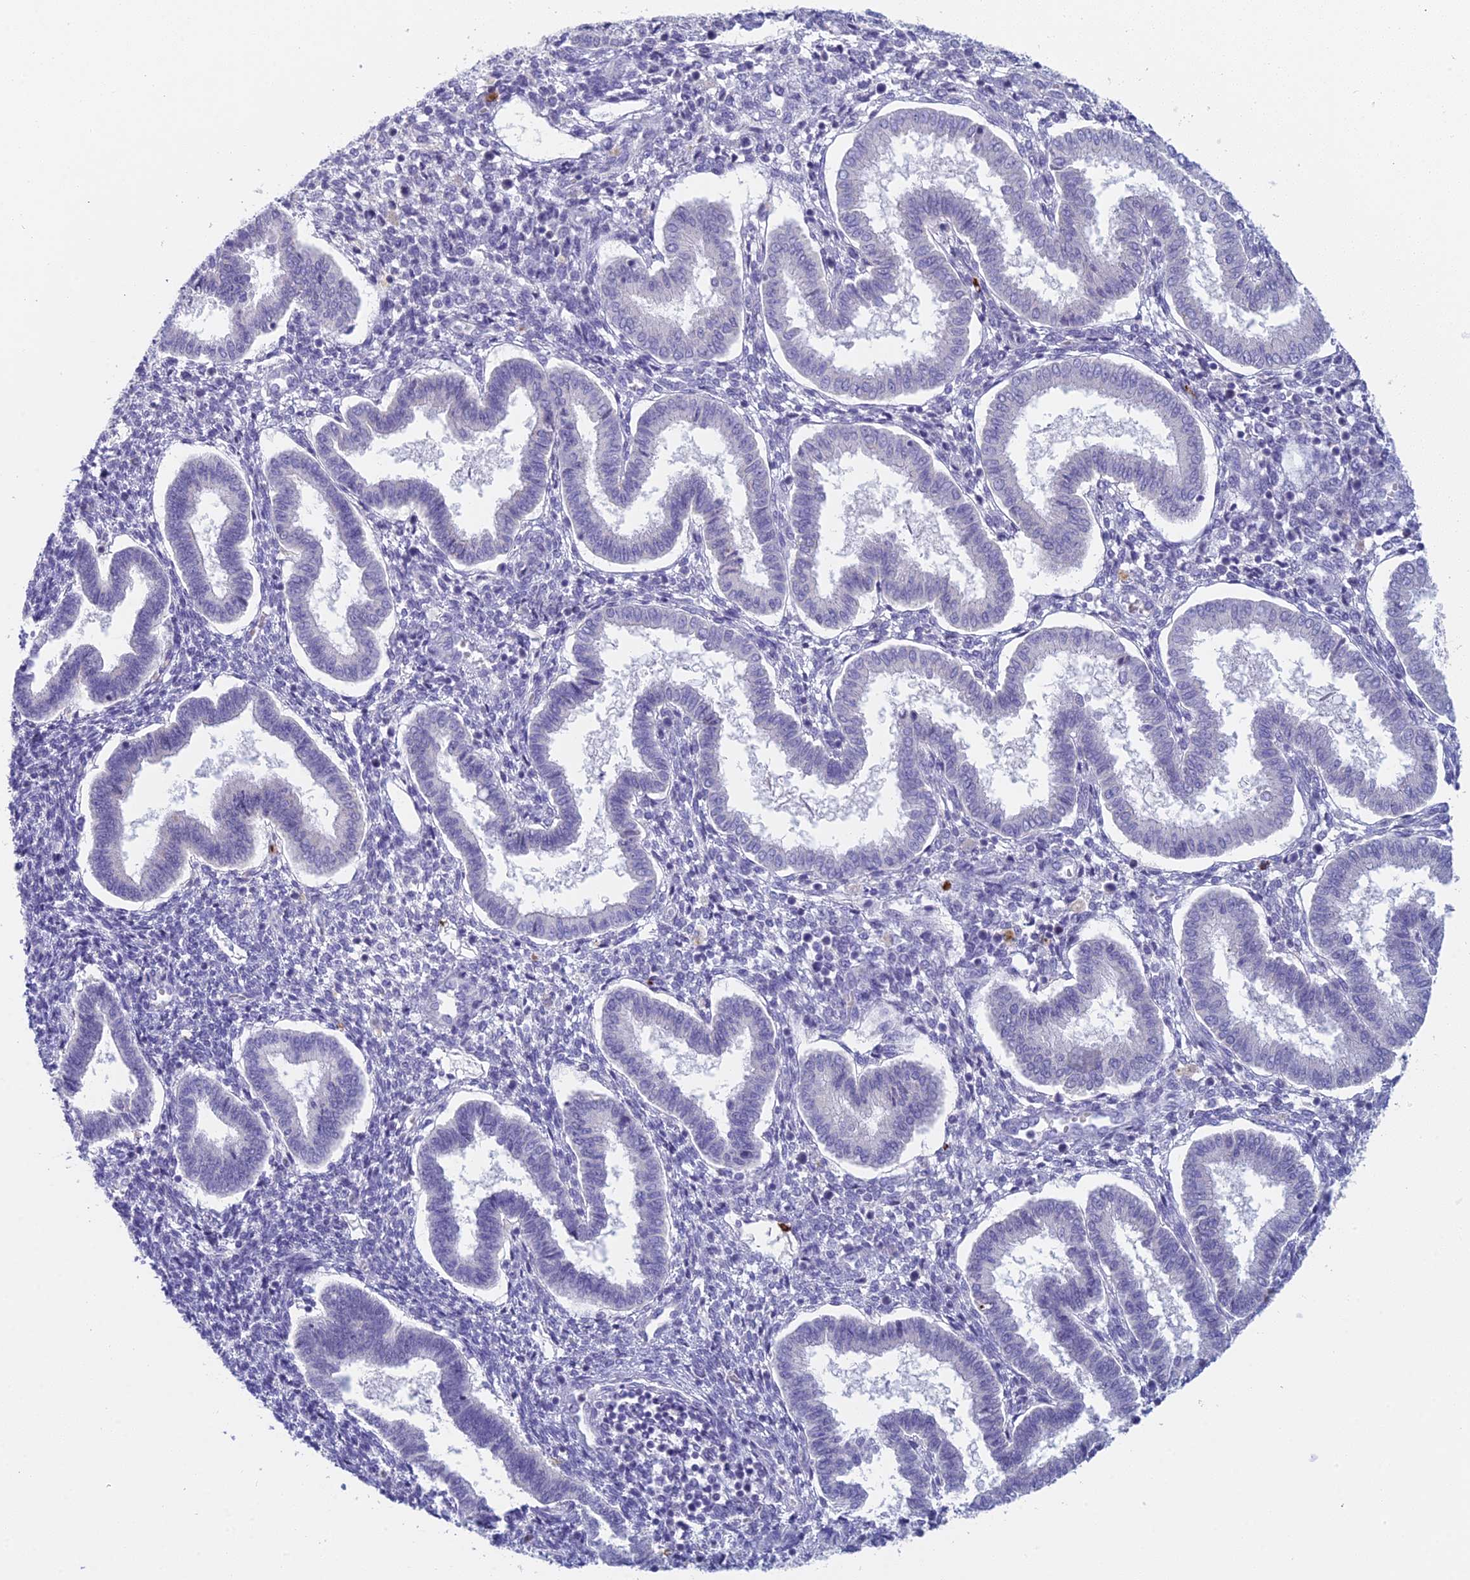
{"staining": {"intensity": "negative", "quantity": "none", "location": "none"}, "tissue": "endometrium", "cell_type": "Cells in endometrial stroma", "image_type": "normal", "snomed": [{"axis": "morphology", "description": "Normal tissue, NOS"}, {"axis": "topography", "description": "Endometrium"}], "caption": "Immunohistochemistry (IHC) histopathology image of normal human endometrium stained for a protein (brown), which exhibits no positivity in cells in endometrial stroma.", "gene": "REXO5", "patient": {"sex": "female", "age": 24}}